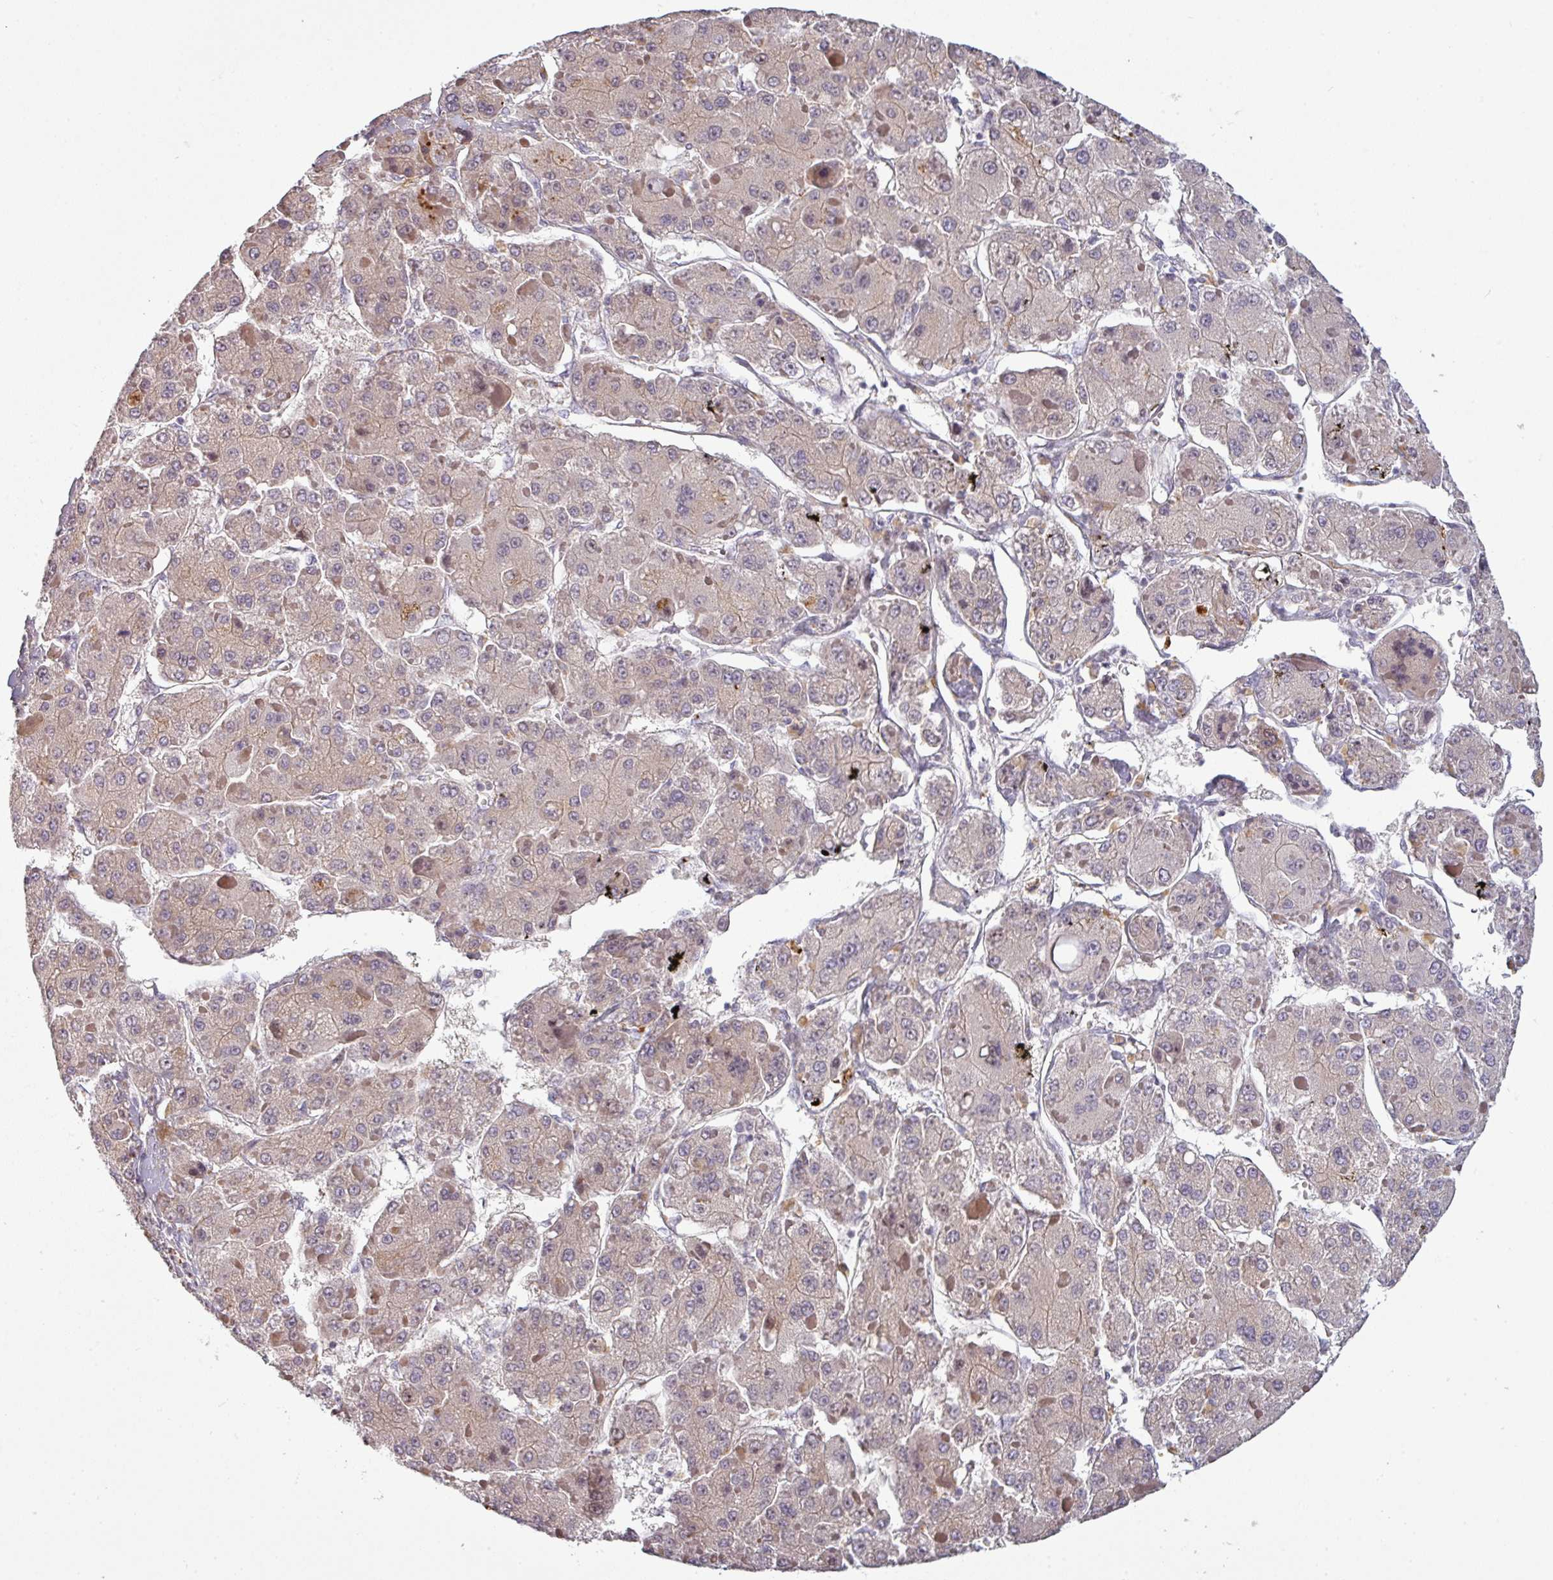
{"staining": {"intensity": "weak", "quantity": ">75%", "location": "cytoplasmic/membranous"}, "tissue": "liver cancer", "cell_type": "Tumor cells", "image_type": "cancer", "snomed": [{"axis": "morphology", "description": "Carcinoma, Hepatocellular, NOS"}, {"axis": "topography", "description": "Liver"}], "caption": "Immunohistochemistry image of neoplastic tissue: human liver cancer stained using immunohistochemistry displays low levels of weak protein expression localized specifically in the cytoplasmic/membranous of tumor cells, appearing as a cytoplasmic/membranous brown color.", "gene": "C2orf16", "patient": {"sex": "female", "age": 73}}